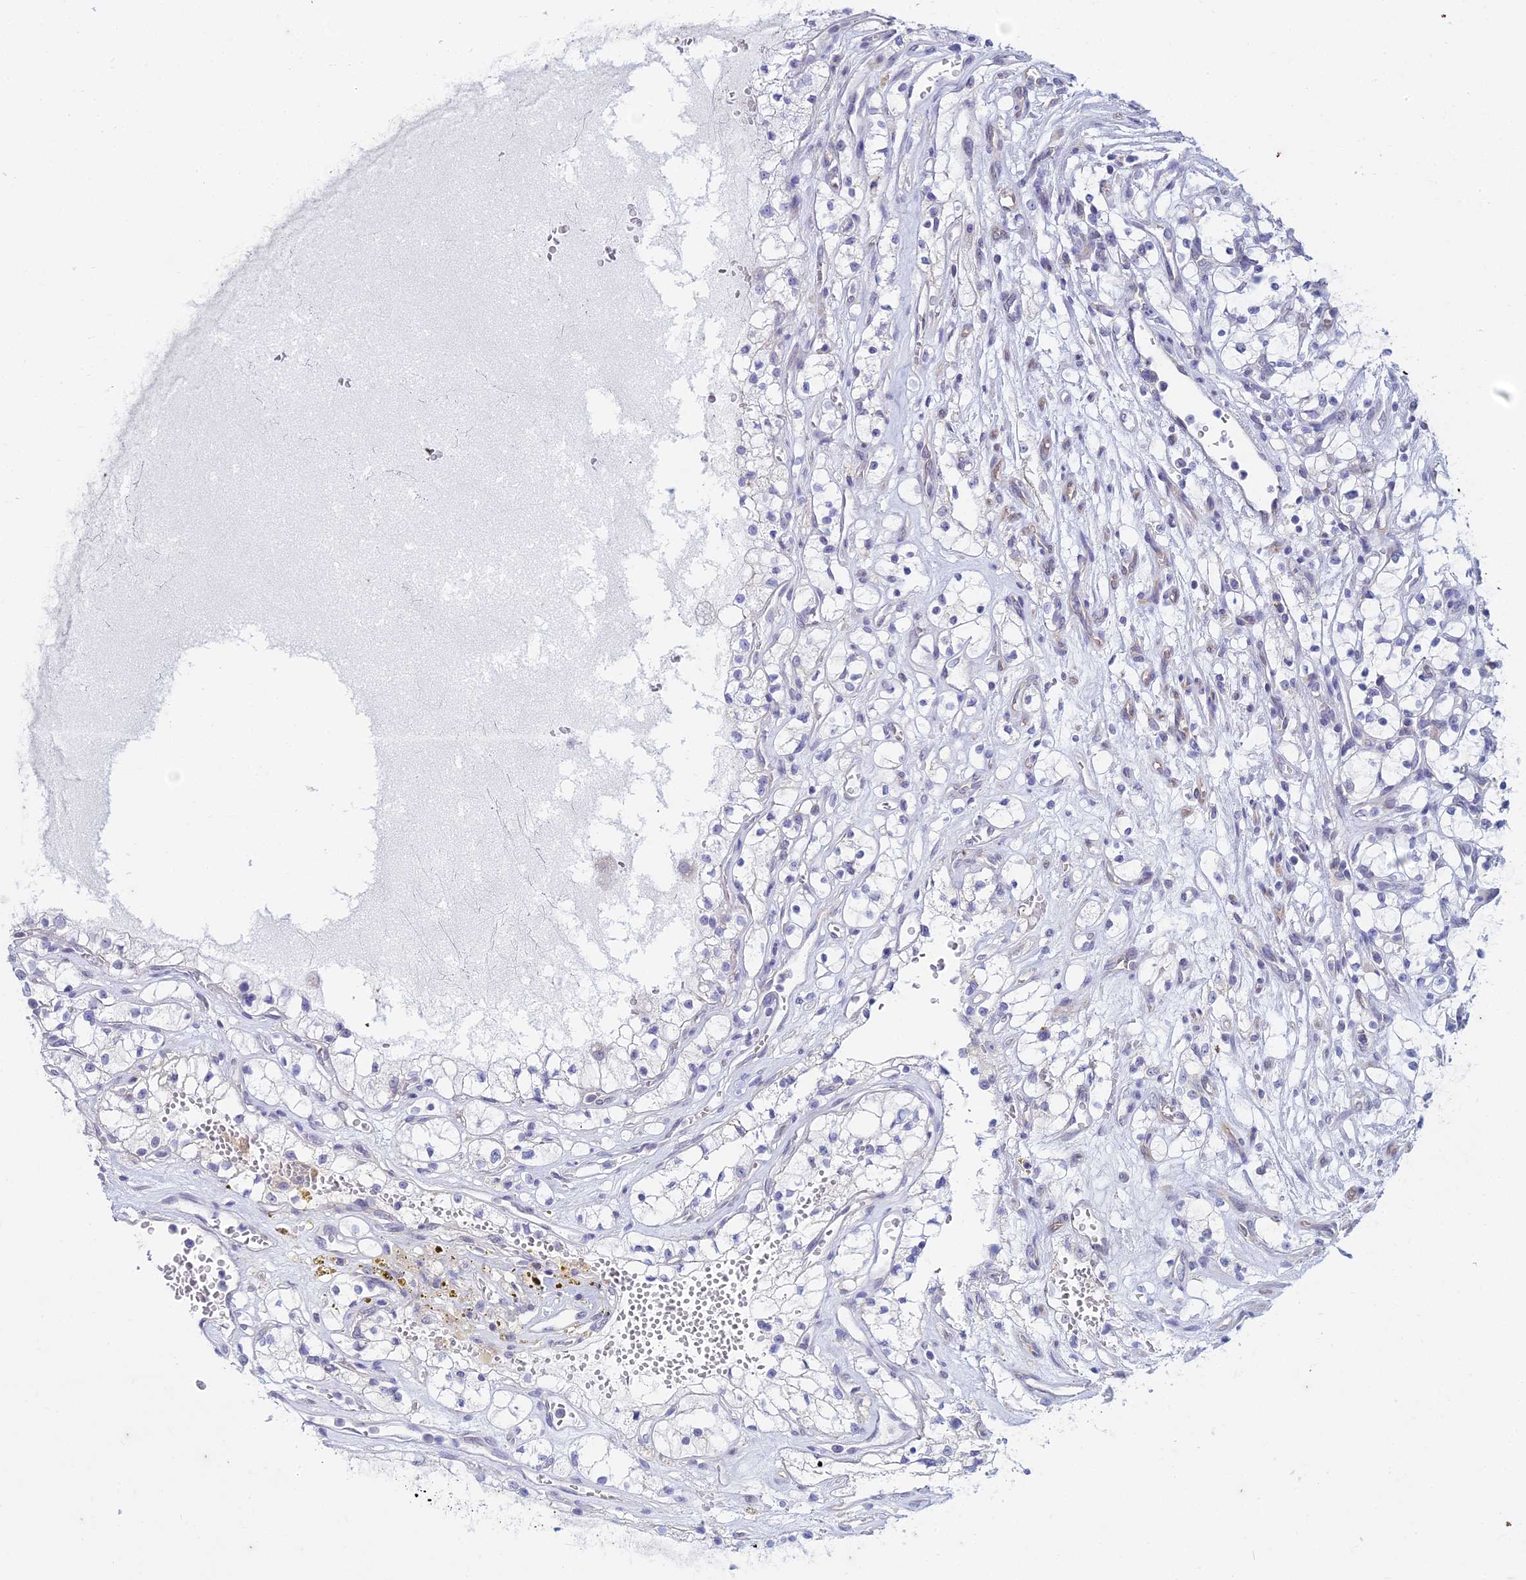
{"staining": {"intensity": "negative", "quantity": "none", "location": "none"}, "tissue": "renal cancer", "cell_type": "Tumor cells", "image_type": "cancer", "snomed": [{"axis": "morphology", "description": "Adenocarcinoma, NOS"}, {"axis": "topography", "description": "Kidney"}], "caption": "Tumor cells show no significant protein staining in renal cancer.", "gene": "EEF2KMT", "patient": {"sex": "female", "age": 69}}